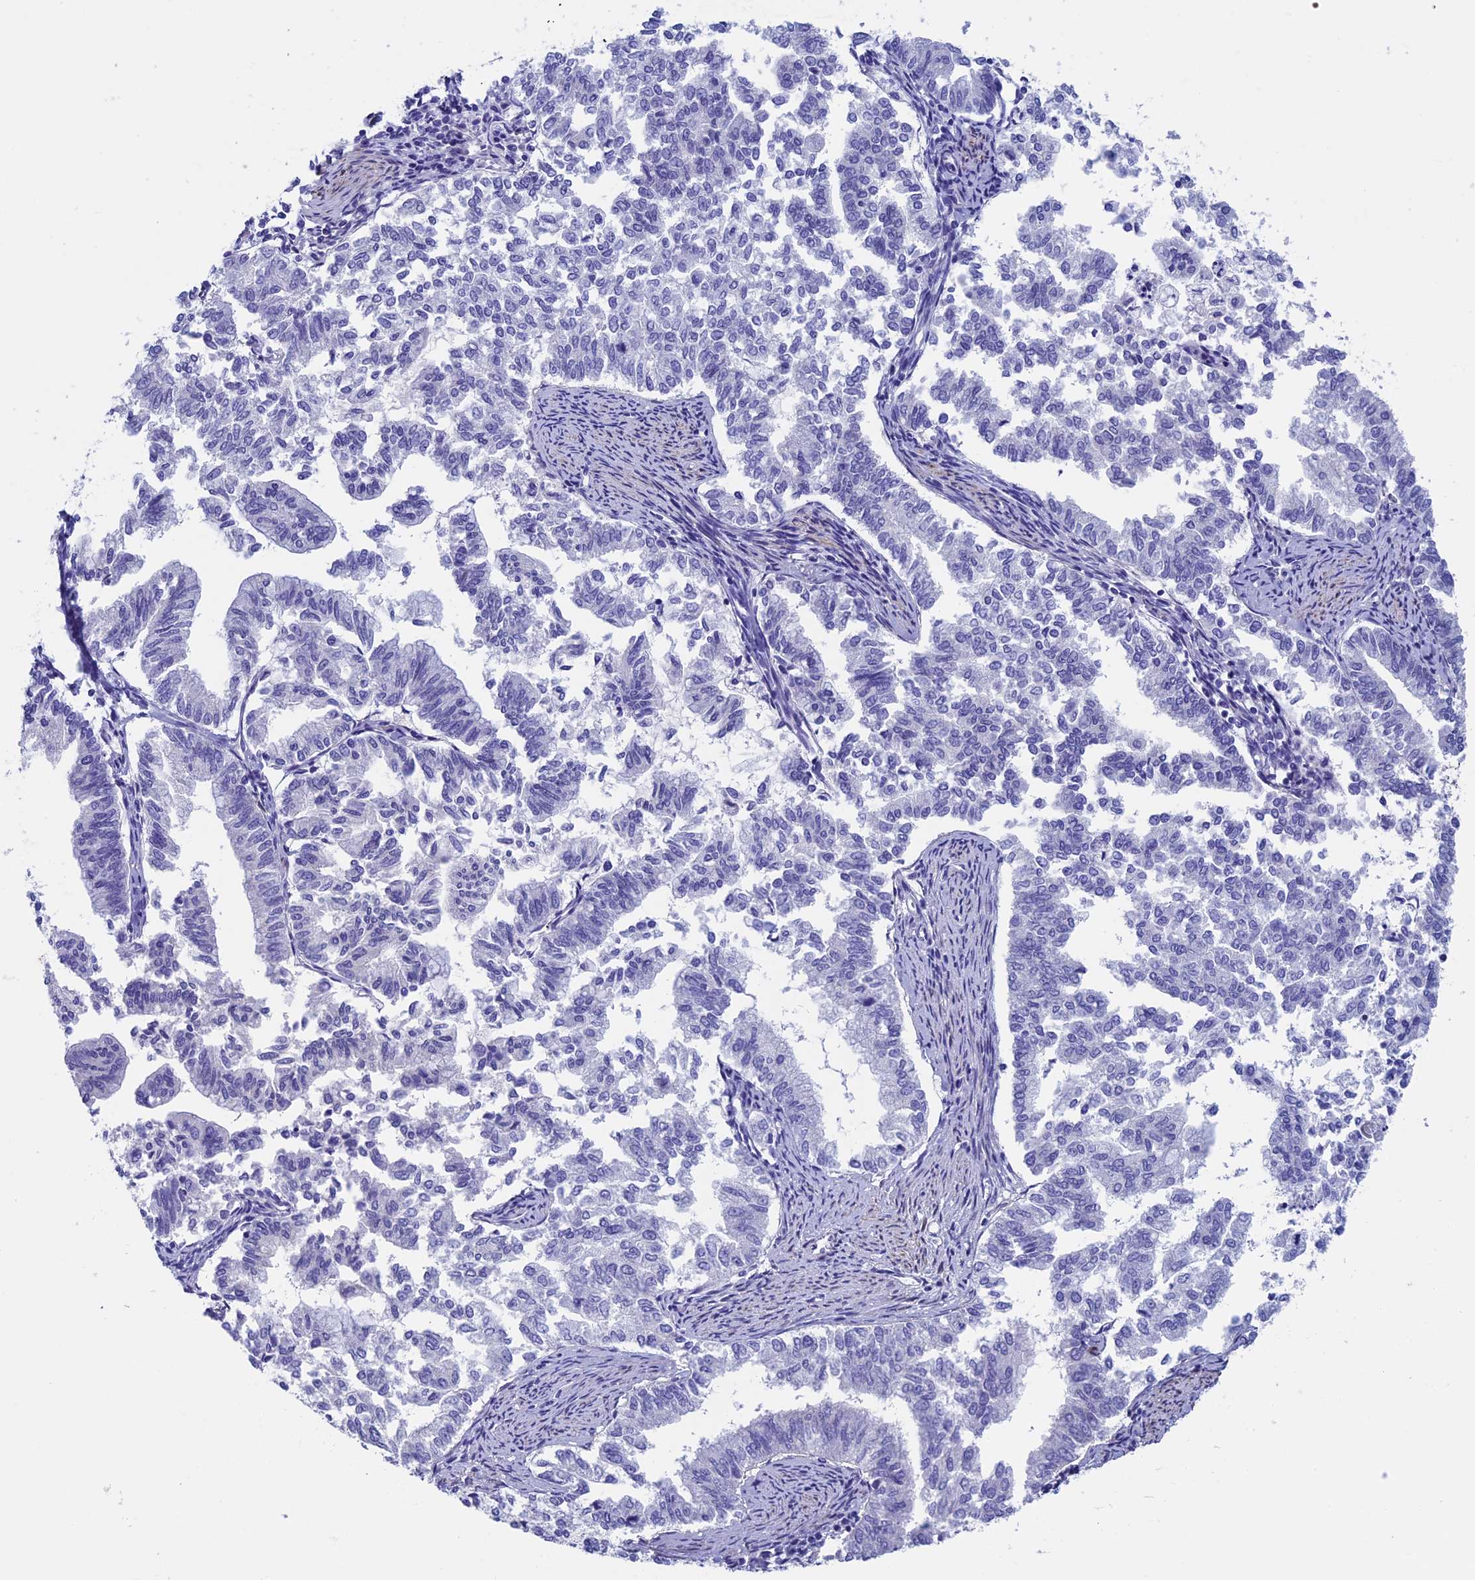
{"staining": {"intensity": "negative", "quantity": "none", "location": "none"}, "tissue": "endometrial cancer", "cell_type": "Tumor cells", "image_type": "cancer", "snomed": [{"axis": "morphology", "description": "Adenocarcinoma, NOS"}, {"axis": "topography", "description": "Endometrium"}], "caption": "Immunohistochemistry photomicrograph of neoplastic tissue: endometrial cancer stained with DAB (3,3'-diaminobenzidine) exhibits no significant protein expression in tumor cells.", "gene": "ADH7", "patient": {"sex": "female", "age": 79}}